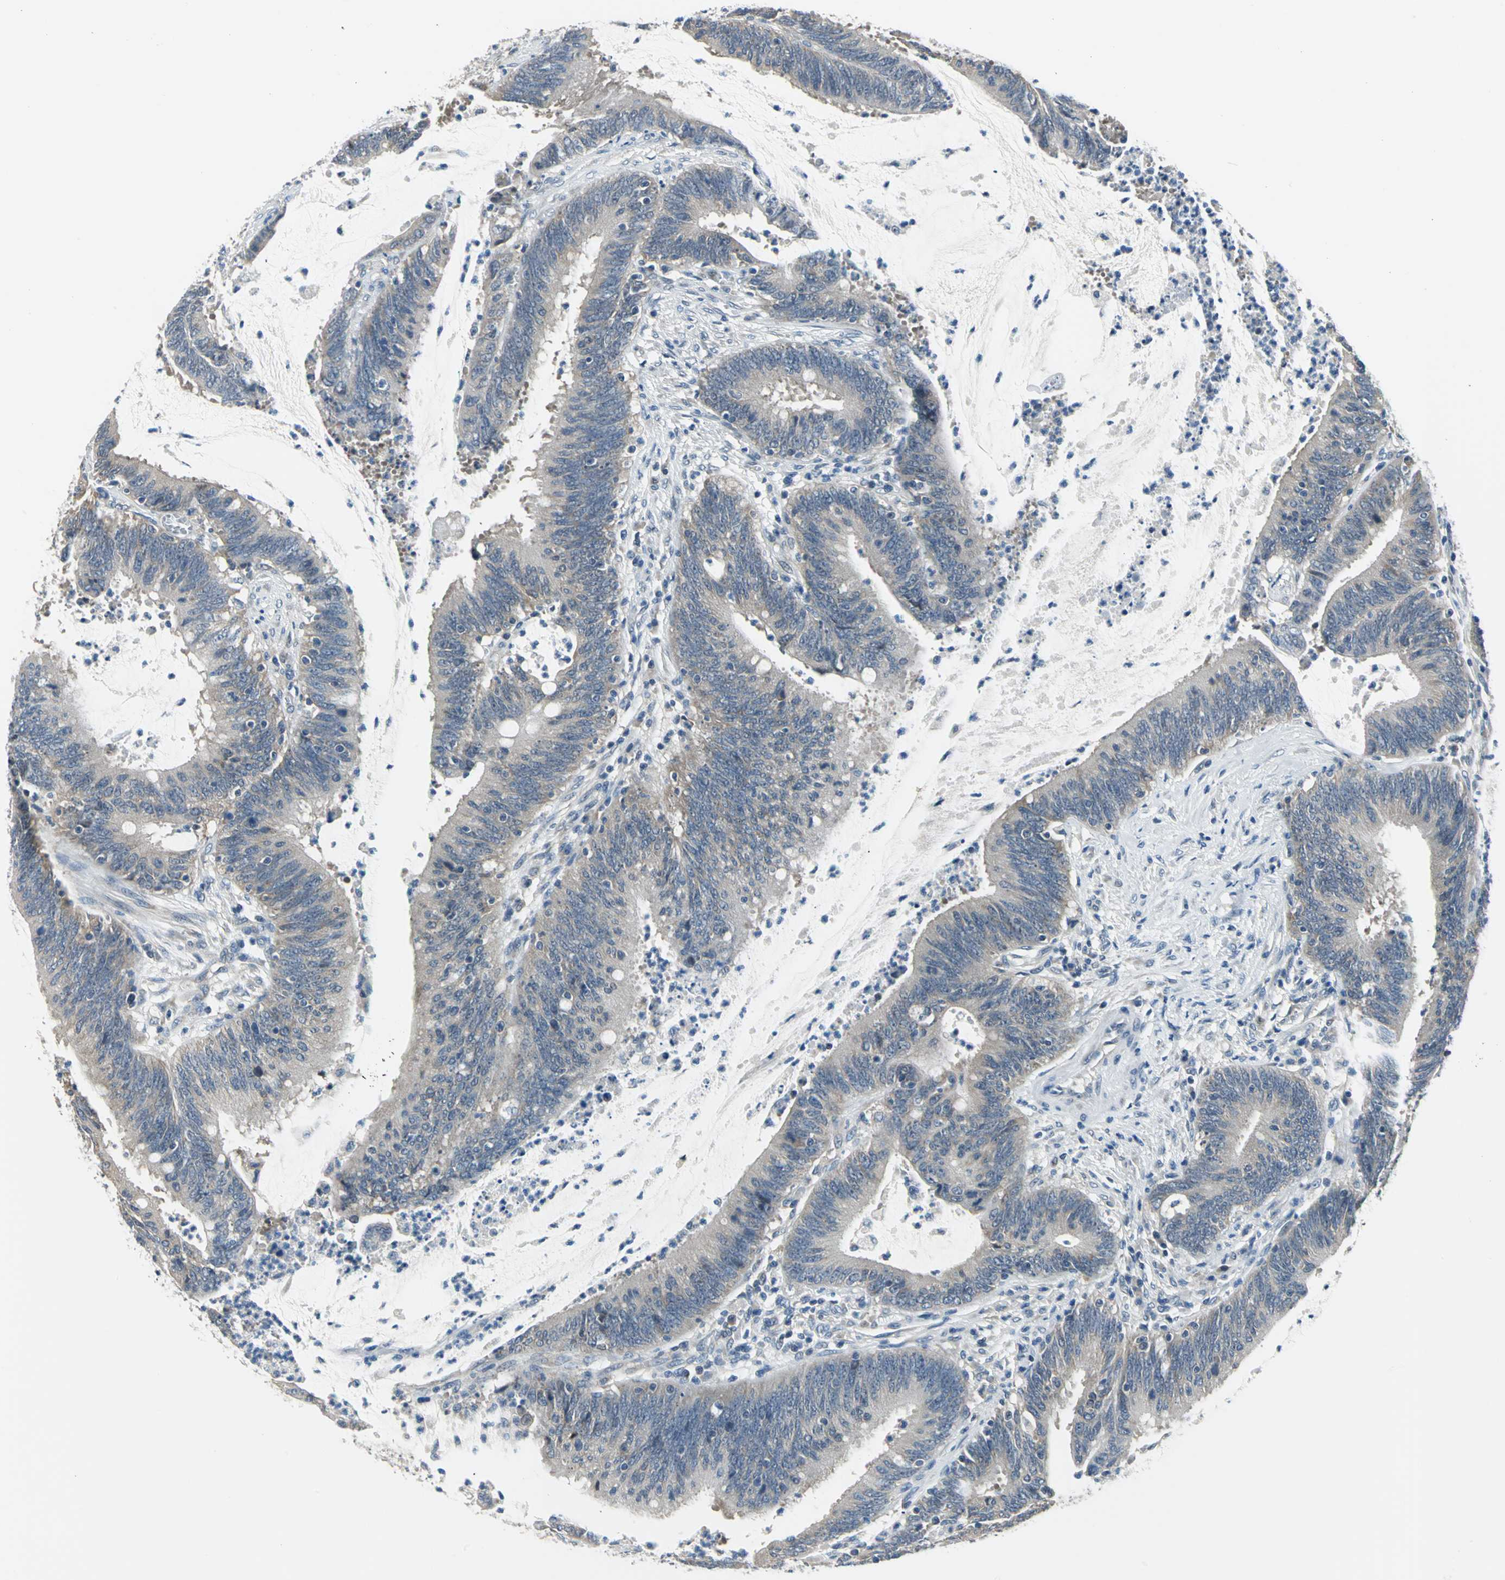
{"staining": {"intensity": "weak", "quantity": ">75%", "location": "cytoplasmic/membranous"}, "tissue": "colorectal cancer", "cell_type": "Tumor cells", "image_type": "cancer", "snomed": [{"axis": "morphology", "description": "Adenocarcinoma, NOS"}, {"axis": "topography", "description": "Rectum"}], "caption": "Immunohistochemical staining of colorectal adenocarcinoma displays low levels of weak cytoplasmic/membranous protein expression in approximately >75% of tumor cells.", "gene": "ZNF415", "patient": {"sex": "female", "age": 66}}